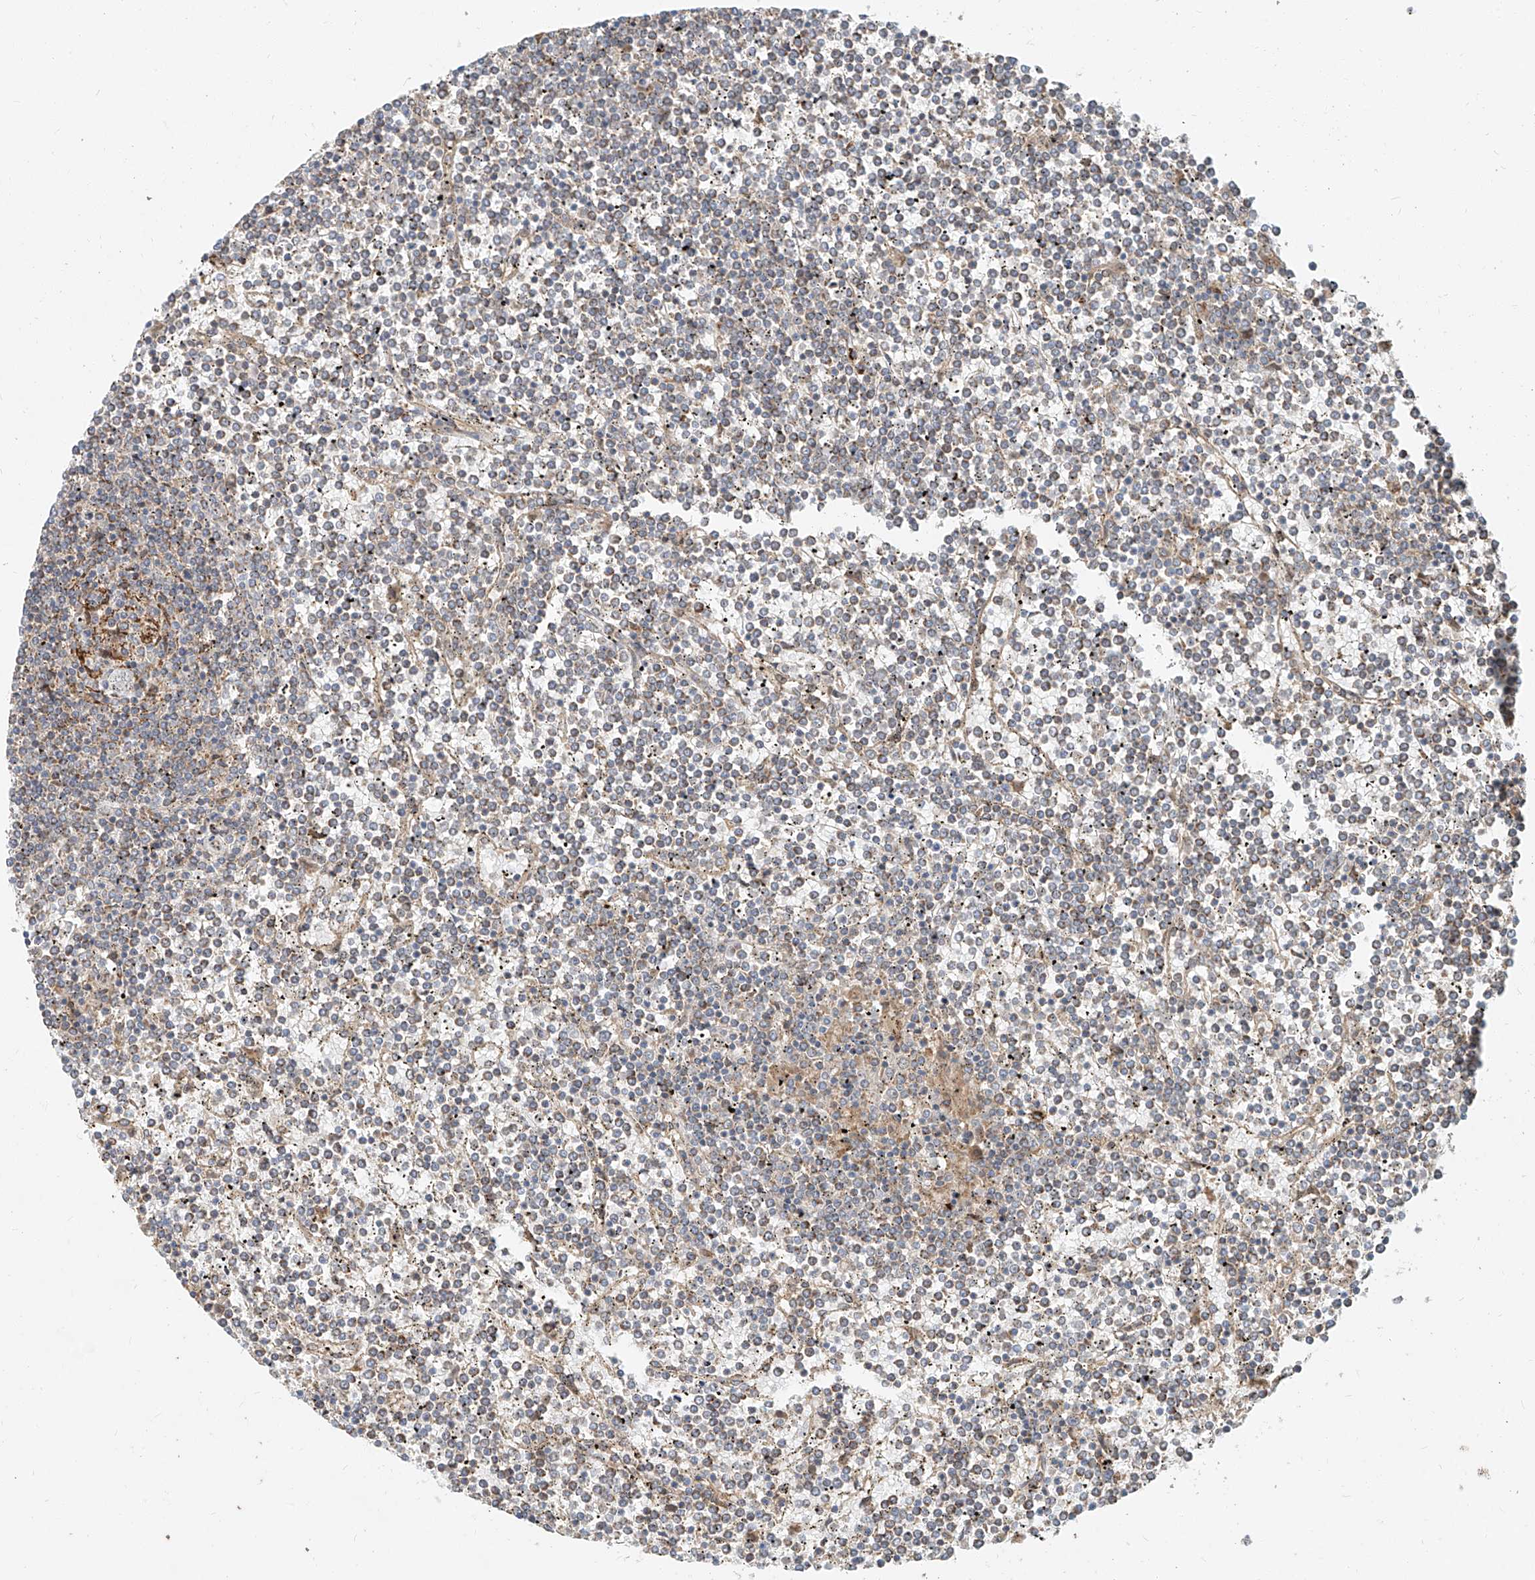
{"staining": {"intensity": "weak", "quantity": "25%-75%", "location": "cytoplasmic/membranous"}, "tissue": "lymphoma", "cell_type": "Tumor cells", "image_type": "cancer", "snomed": [{"axis": "morphology", "description": "Malignant lymphoma, non-Hodgkin's type, Low grade"}, {"axis": "topography", "description": "Spleen"}], "caption": "Lymphoma stained for a protein demonstrates weak cytoplasmic/membranous positivity in tumor cells. (brown staining indicates protein expression, while blue staining denotes nuclei).", "gene": "STX19", "patient": {"sex": "female", "age": 19}}